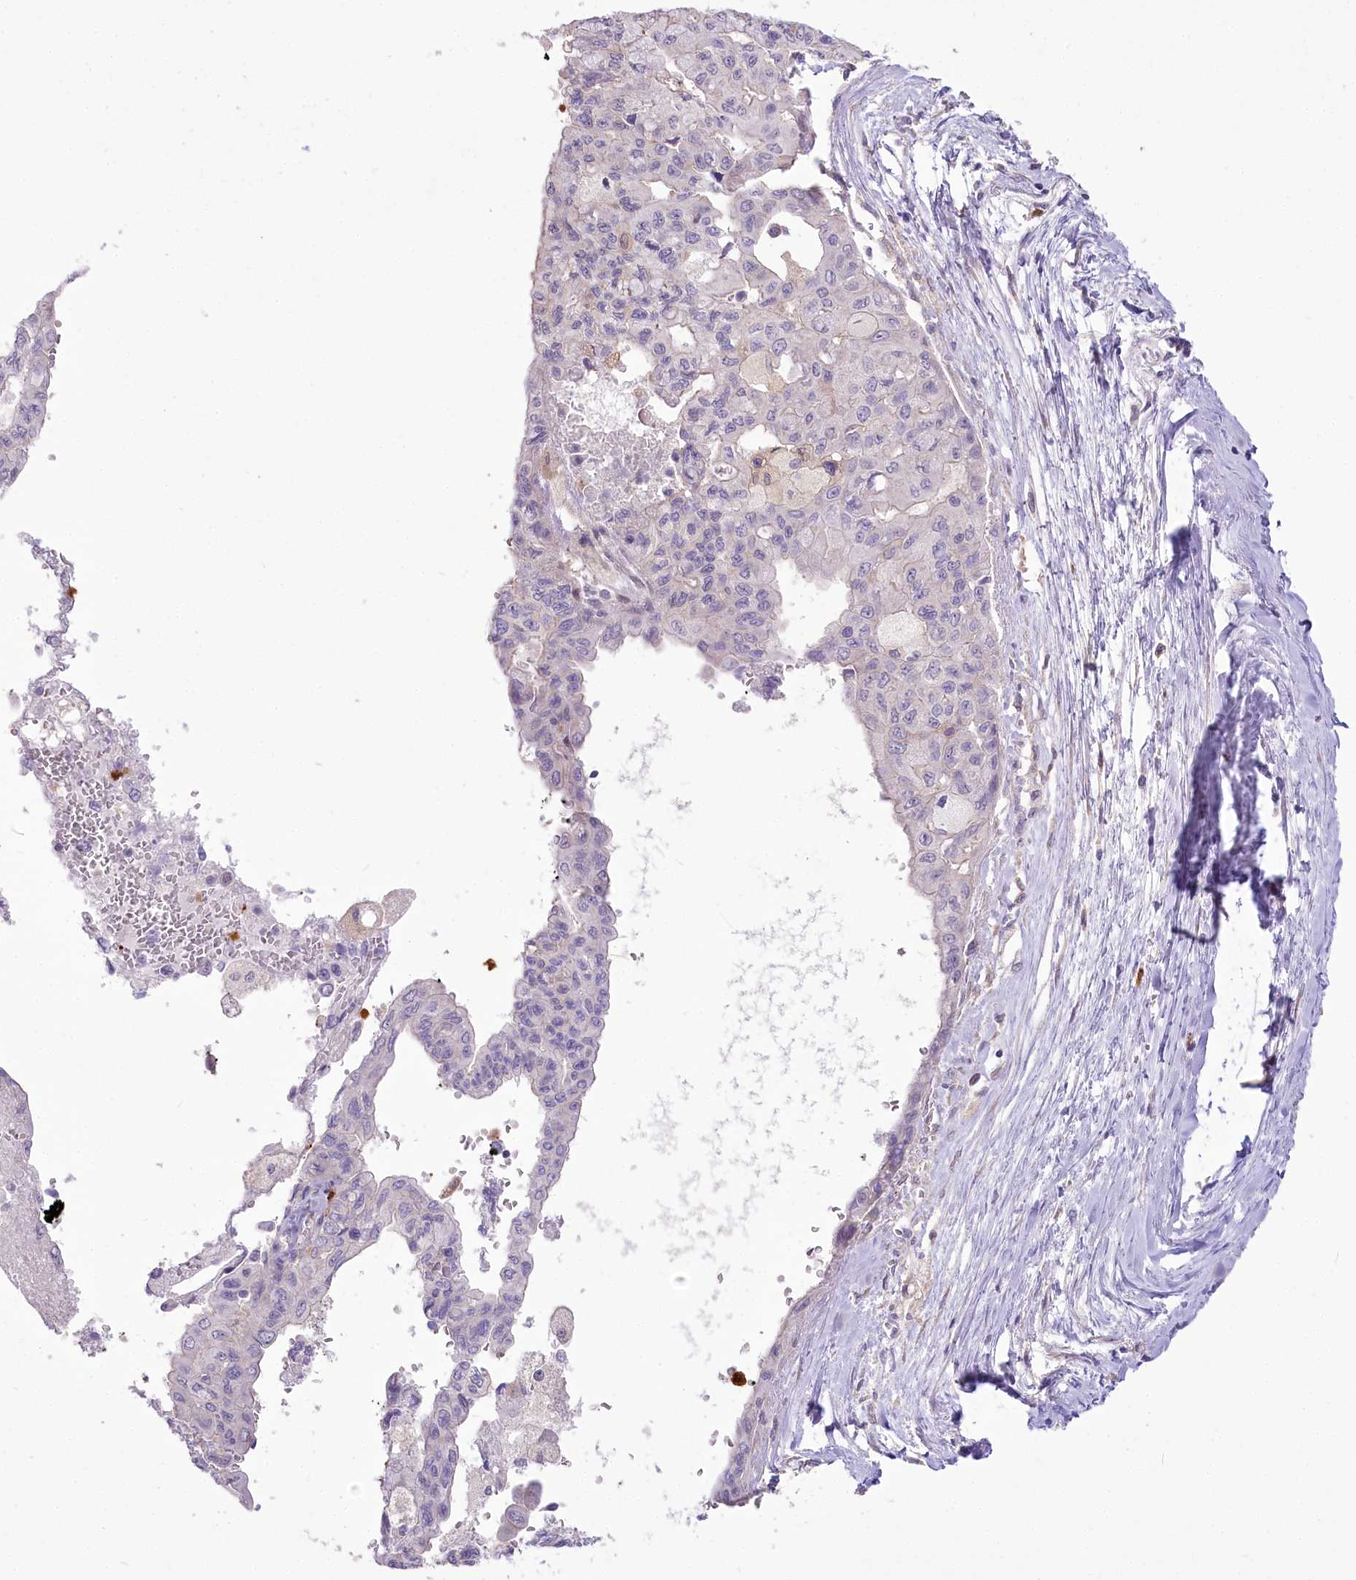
{"staining": {"intensity": "negative", "quantity": "none", "location": "none"}, "tissue": "pancreatic cancer", "cell_type": "Tumor cells", "image_type": "cancer", "snomed": [{"axis": "morphology", "description": "Adenocarcinoma, NOS"}, {"axis": "topography", "description": "Pancreas"}], "caption": "Human adenocarcinoma (pancreatic) stained for a protein using immunohistochemistry displays no expression in tumor cells.", "gene": "DPYD", "patient": {"sex": "male", "age": 51}}